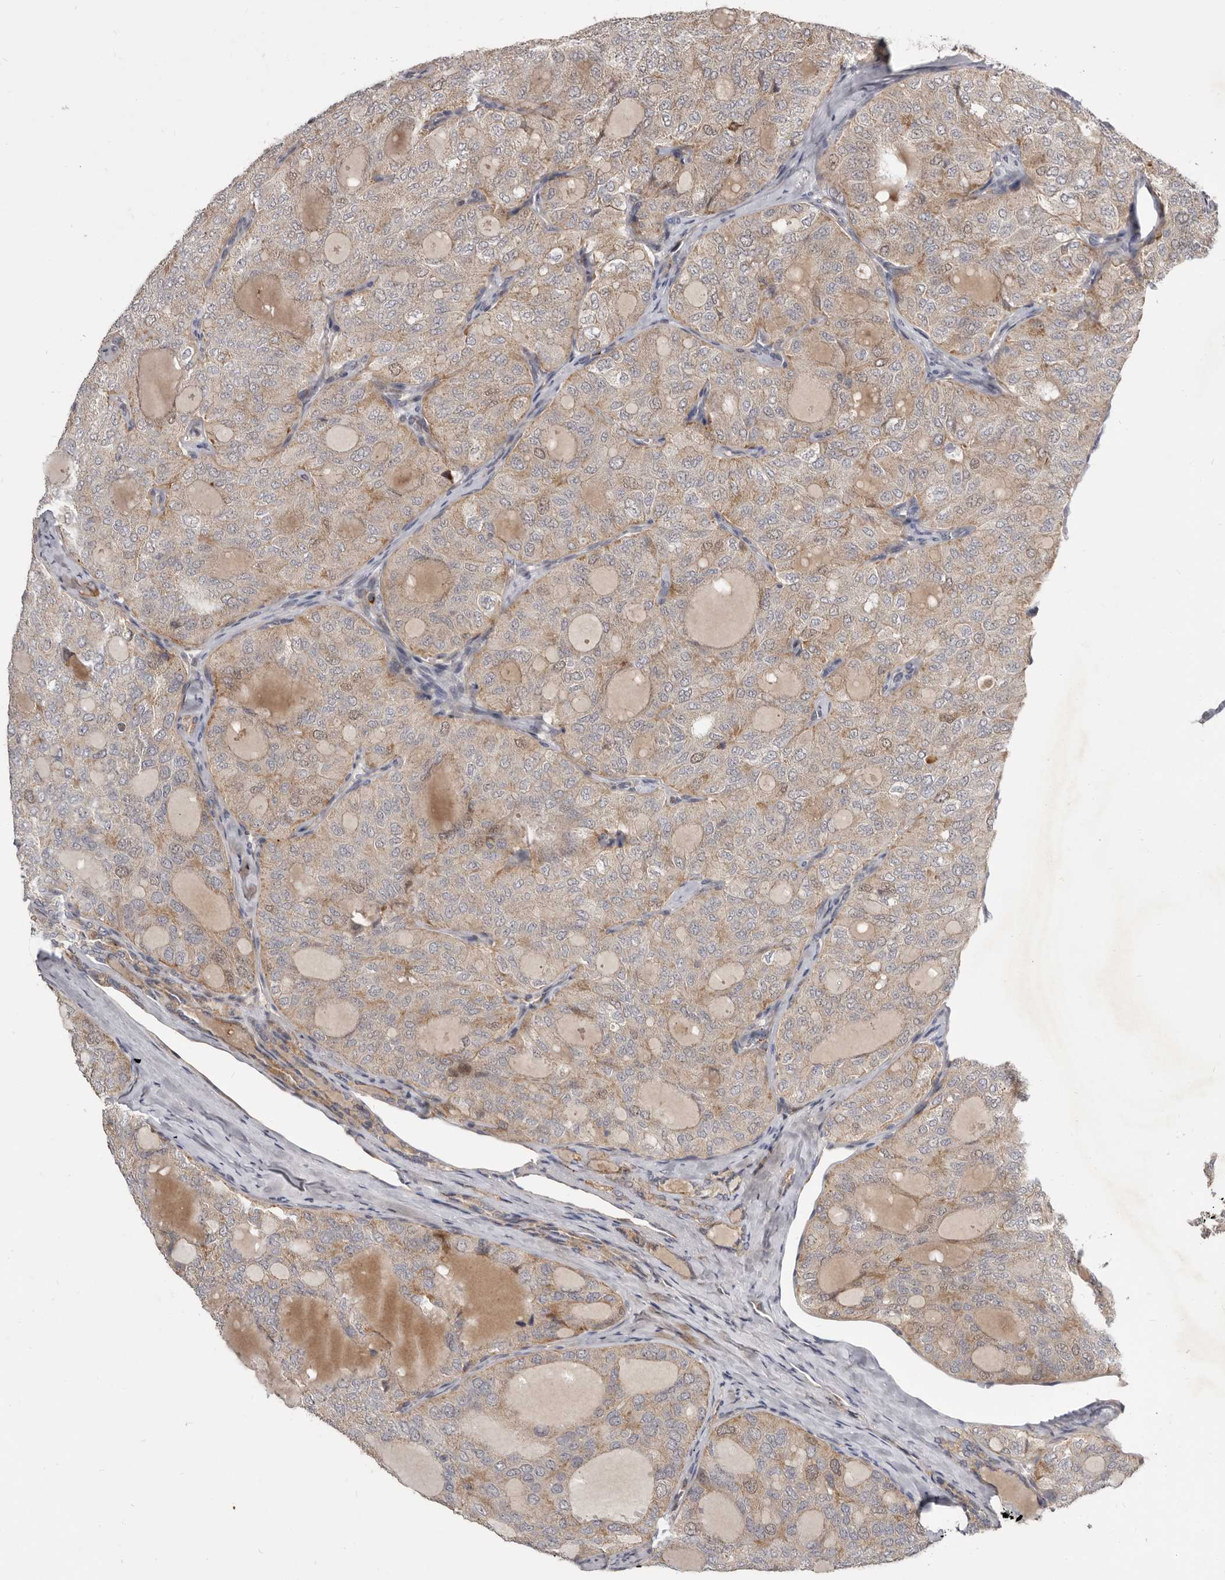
{"staining": {"intensity": "weak", "quantity": "<25%", "location": "cytoplasmic/membranous"}, "tissue": "thyroid cancer", "cell_type": "Tumor cells", "image_type": "cancer", "snomed": [{"axis": "morphology", "description": "Follicular adenoma carcinoma, NOS"}, {"axis": "topography", "description": "Thyroid gland"}], "caption": "Human thyroid cancer (follicular adenoma carcinoma) stained for a protein using immunohistochemistry (IHC) reveals no staining in tumor cells.", "gene": "SMC4", "patient": {"sex": "male", "age": 75}}